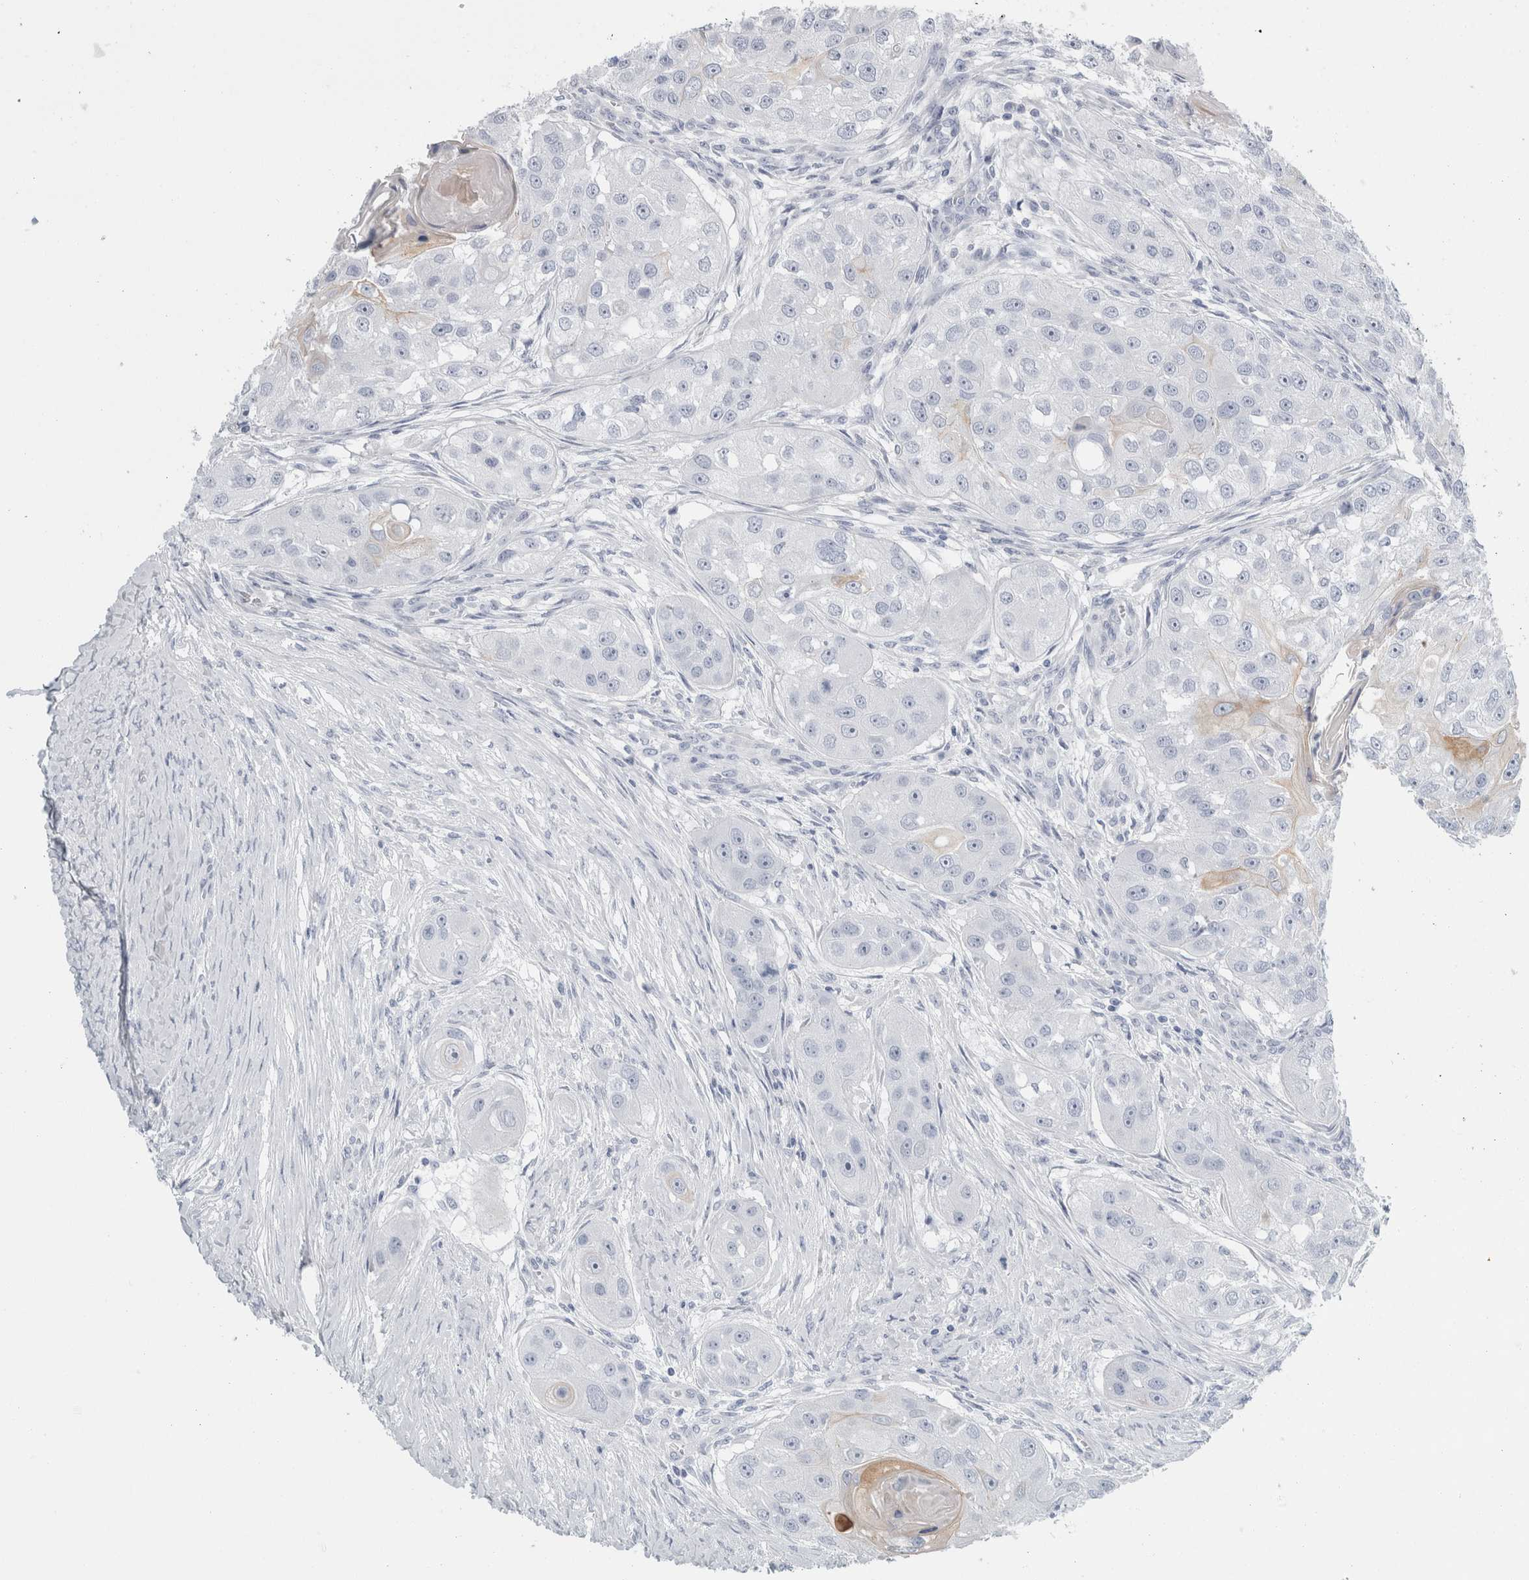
{"staining": {"intensity": "negative", "quantity": "none", "location": "none"}, "tissue": "head and neck cancer", "cell_type": "Tumor cells", "image_type": "cancer", "snomed": [{"axis": "morphology", "description": "Normal tissue, NOS"}, {"axis": "morphology", "description": "Squamous cell carcinoma, NOS"}, {"axis": "topography", "description": "Skeletal muscle"}, {"axis": "topography", "description": "Head-Neck"}], "caption": "An image of squamous cell carcinoma (head and neck) stained for a protein demonstrates no brown staining in tumor cells.", "gene": "RPH3AL", "patient": {"sex": "male", "age": 51}}